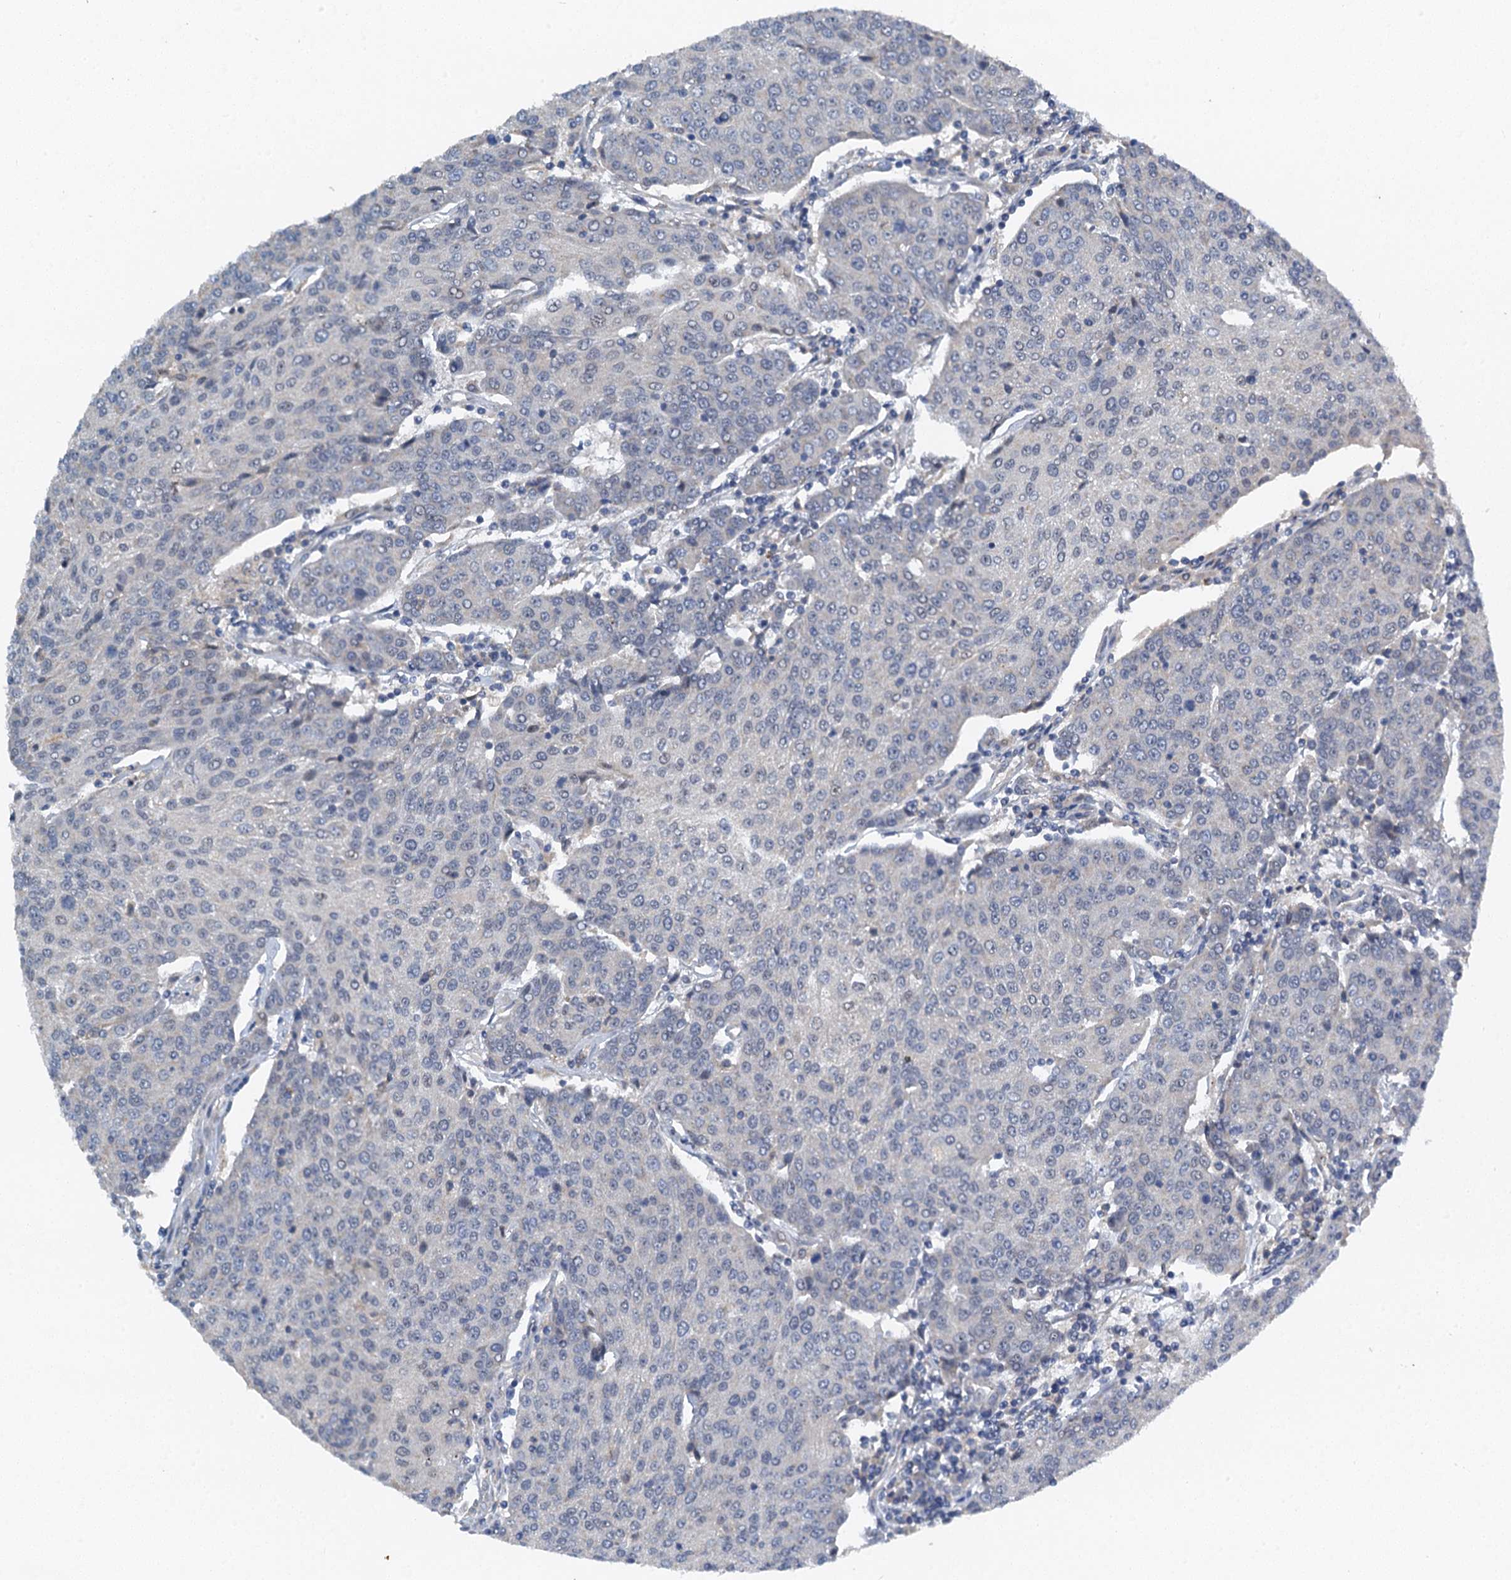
{"staining": {"intensity": "negative", "quantity": "none", "location": "none"}, "tissue": "urothelial cancer", "cell_type": "Tumor cells", "image_type": "cancer", "snomed": [{"axis": "morphology", "description": "Urothelial carcinoma, High grade"}, {"axis": "topography", "description": "Urinary bladder"}], "caption": "The IHC histopathology image has no significant staining in tumor cells of urothelial carcinoma (high-grade) tissue. (DAB immunohistochemistry visualized using brightfield microscopy, high magnification).", "gene": "ZNF606", "patient": {"sex": "female", "age": 85}}